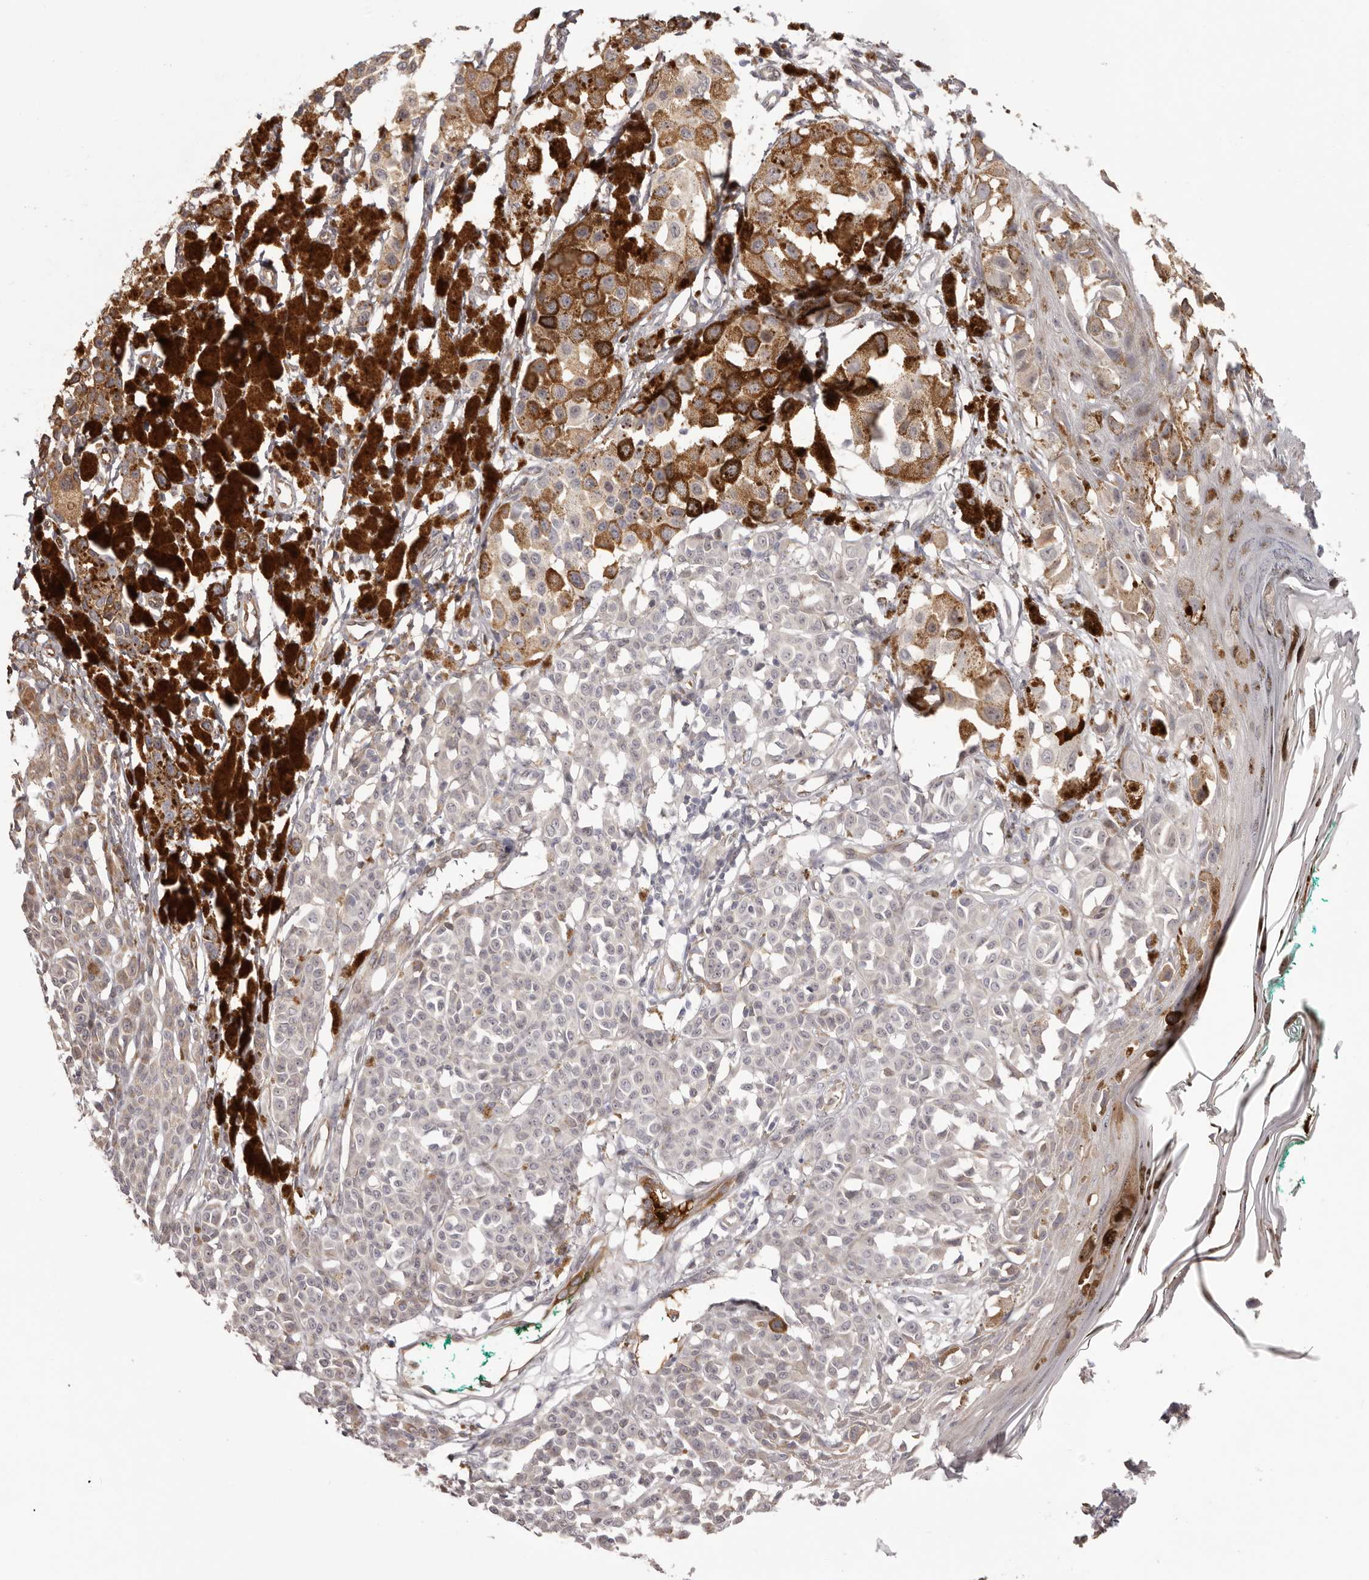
{"staining": {"intensity": "negative", "quantity": "none", "location": "none"}, "tissue": "melanoma", "cell_type": "Tumor cells", "image_type": "cancer", "snomed": [{"axis": "morphology", "description": "Malignant melanoma, NOS"}, {"axis": "topography", "description": "Skin of leg"}], "caption": "Protein analysis of malignant melanoma exhibits no significant staining in tumor cells.", "gene": "OTUD3", "patient": {"sex": "female", "age": 72}}